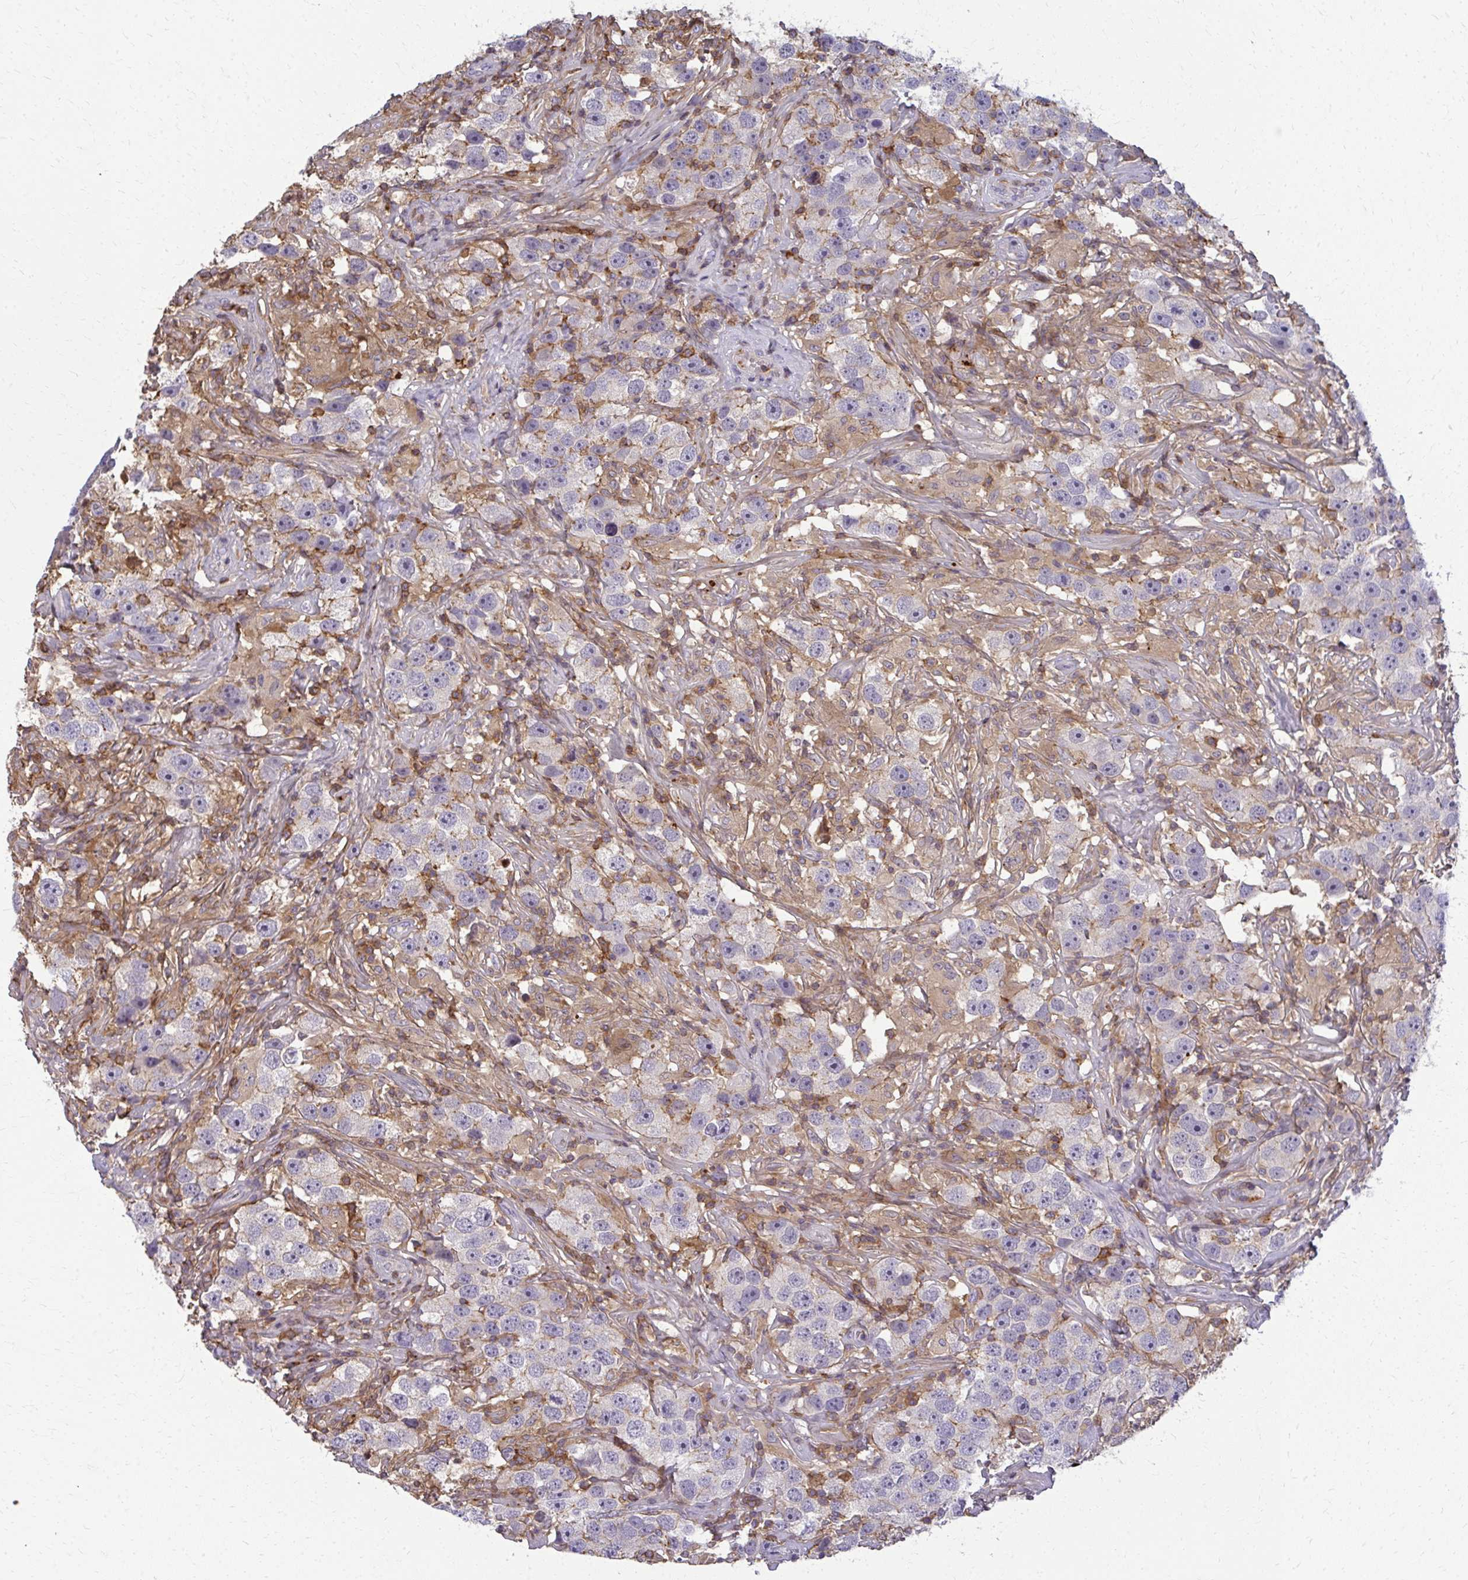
{"staining": {"intensity": "negative", "quantity": "none", "location": "none"}, "tissue": "testis cancer", "cell_type": "Tumor cells", "image_type": "cancer", "snomed": [{"axis": "morphology", "description": "Seminoma, NOS"}, {"axis": "topography", "description": "Testis"}], "caption": "Tumor cells show no significant protein staining in testis cancer (seminoma). The staining was performed using DAB to visualize the protein expression in brown, while the nuclei were stained in blue with hematoxylin (Magnification: 20x).", "gene": "AP5M1", "patient": {"sex": "male", "age": 49}}